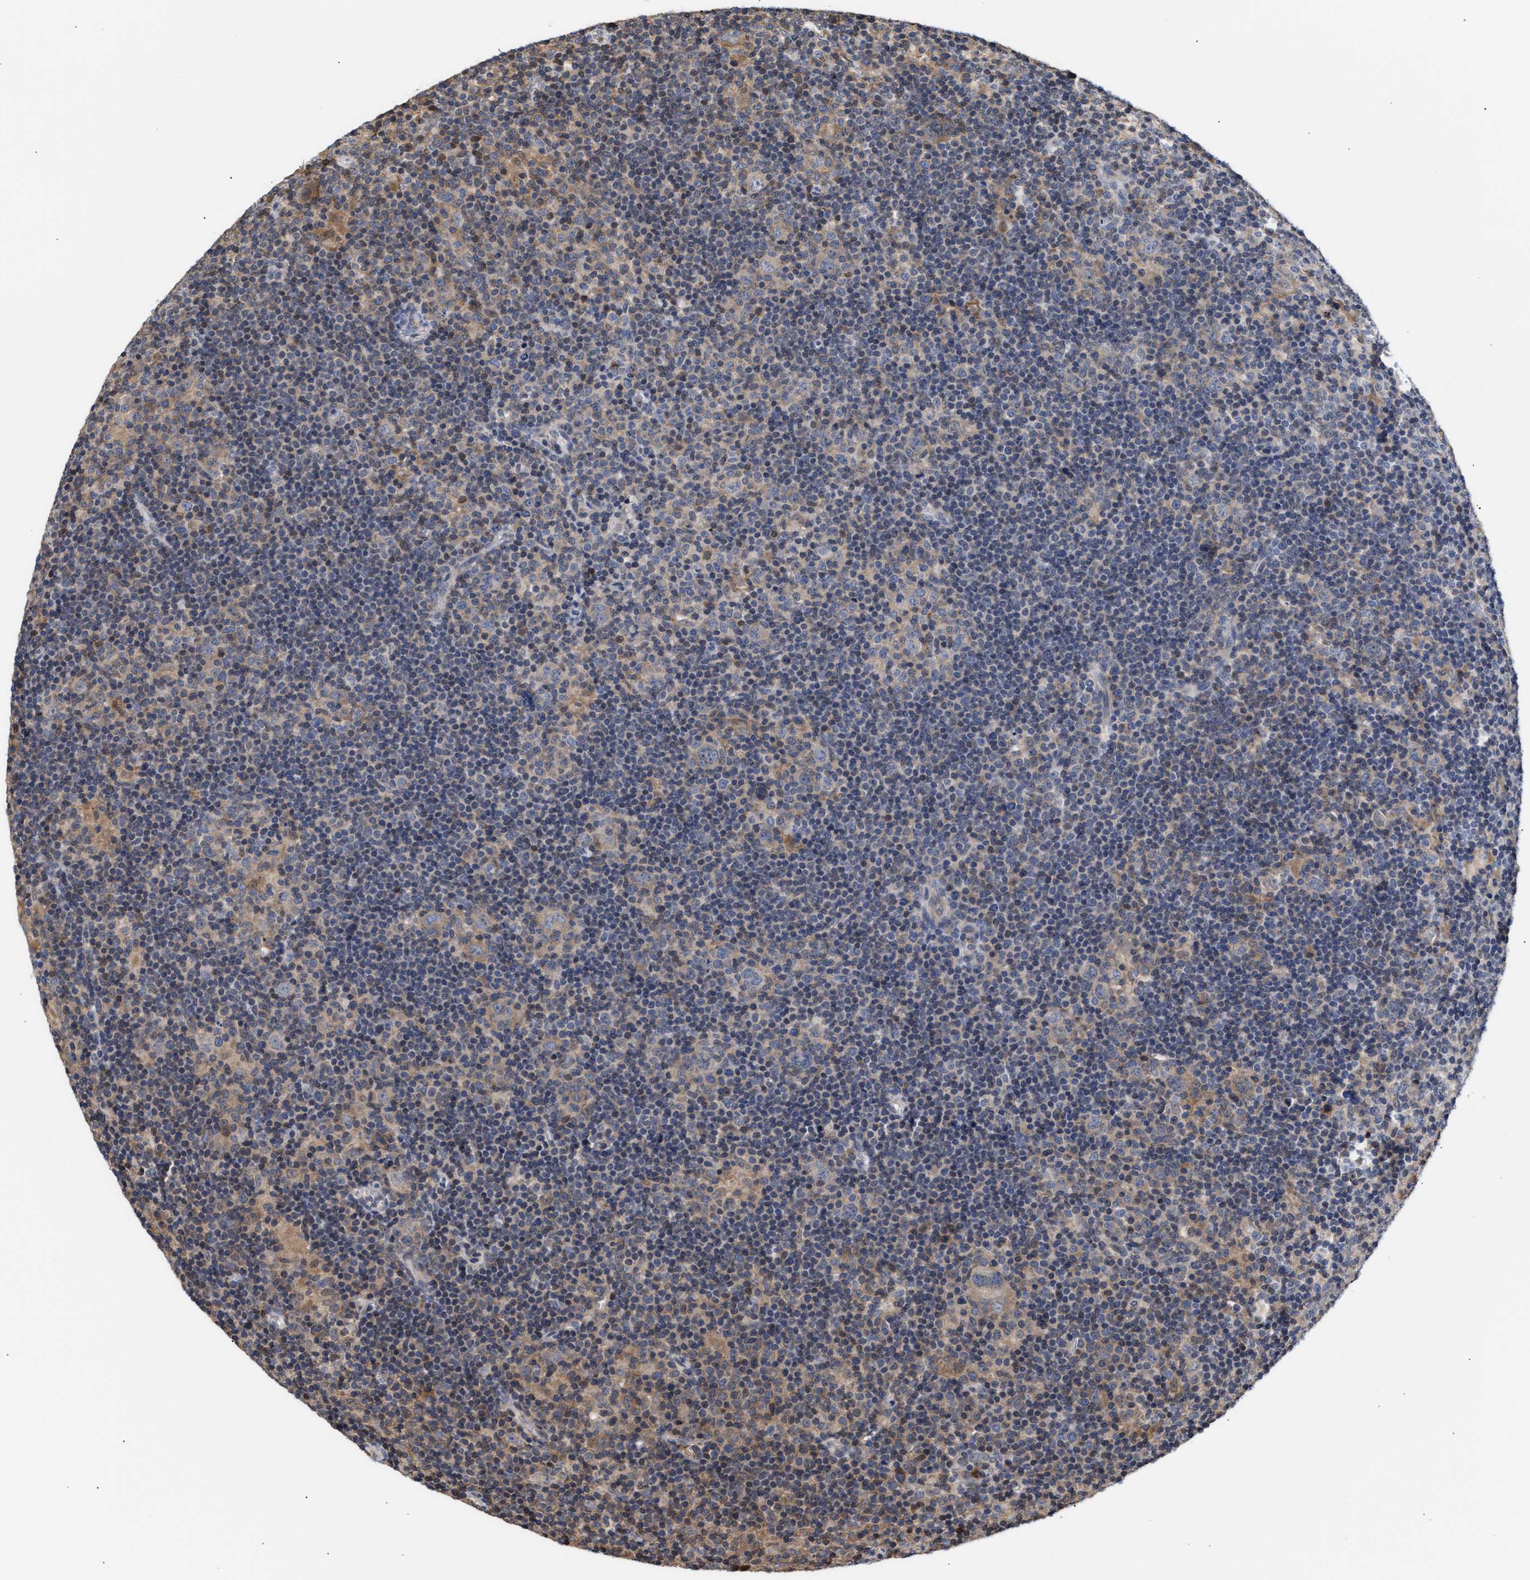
{"staining": {"intensity": "weak", "quantity": "<25%", "location": "cytoplasmic/membranous"}, "tissue": "lymphoma", "cell_type": "Tumor cells", "image_type": "cancer", "snomed": [{"axis": "morphology", "description": "Hodgkin's disease, NOS"}, {"axis": "topography", "description": "Lymph node"}], "caption": "Photomicrograph shows no protein staining in tumor cells of lymphoma tissue.", "gene": "KLHDC1", "patient": {"sex": "female", "age": 57}}